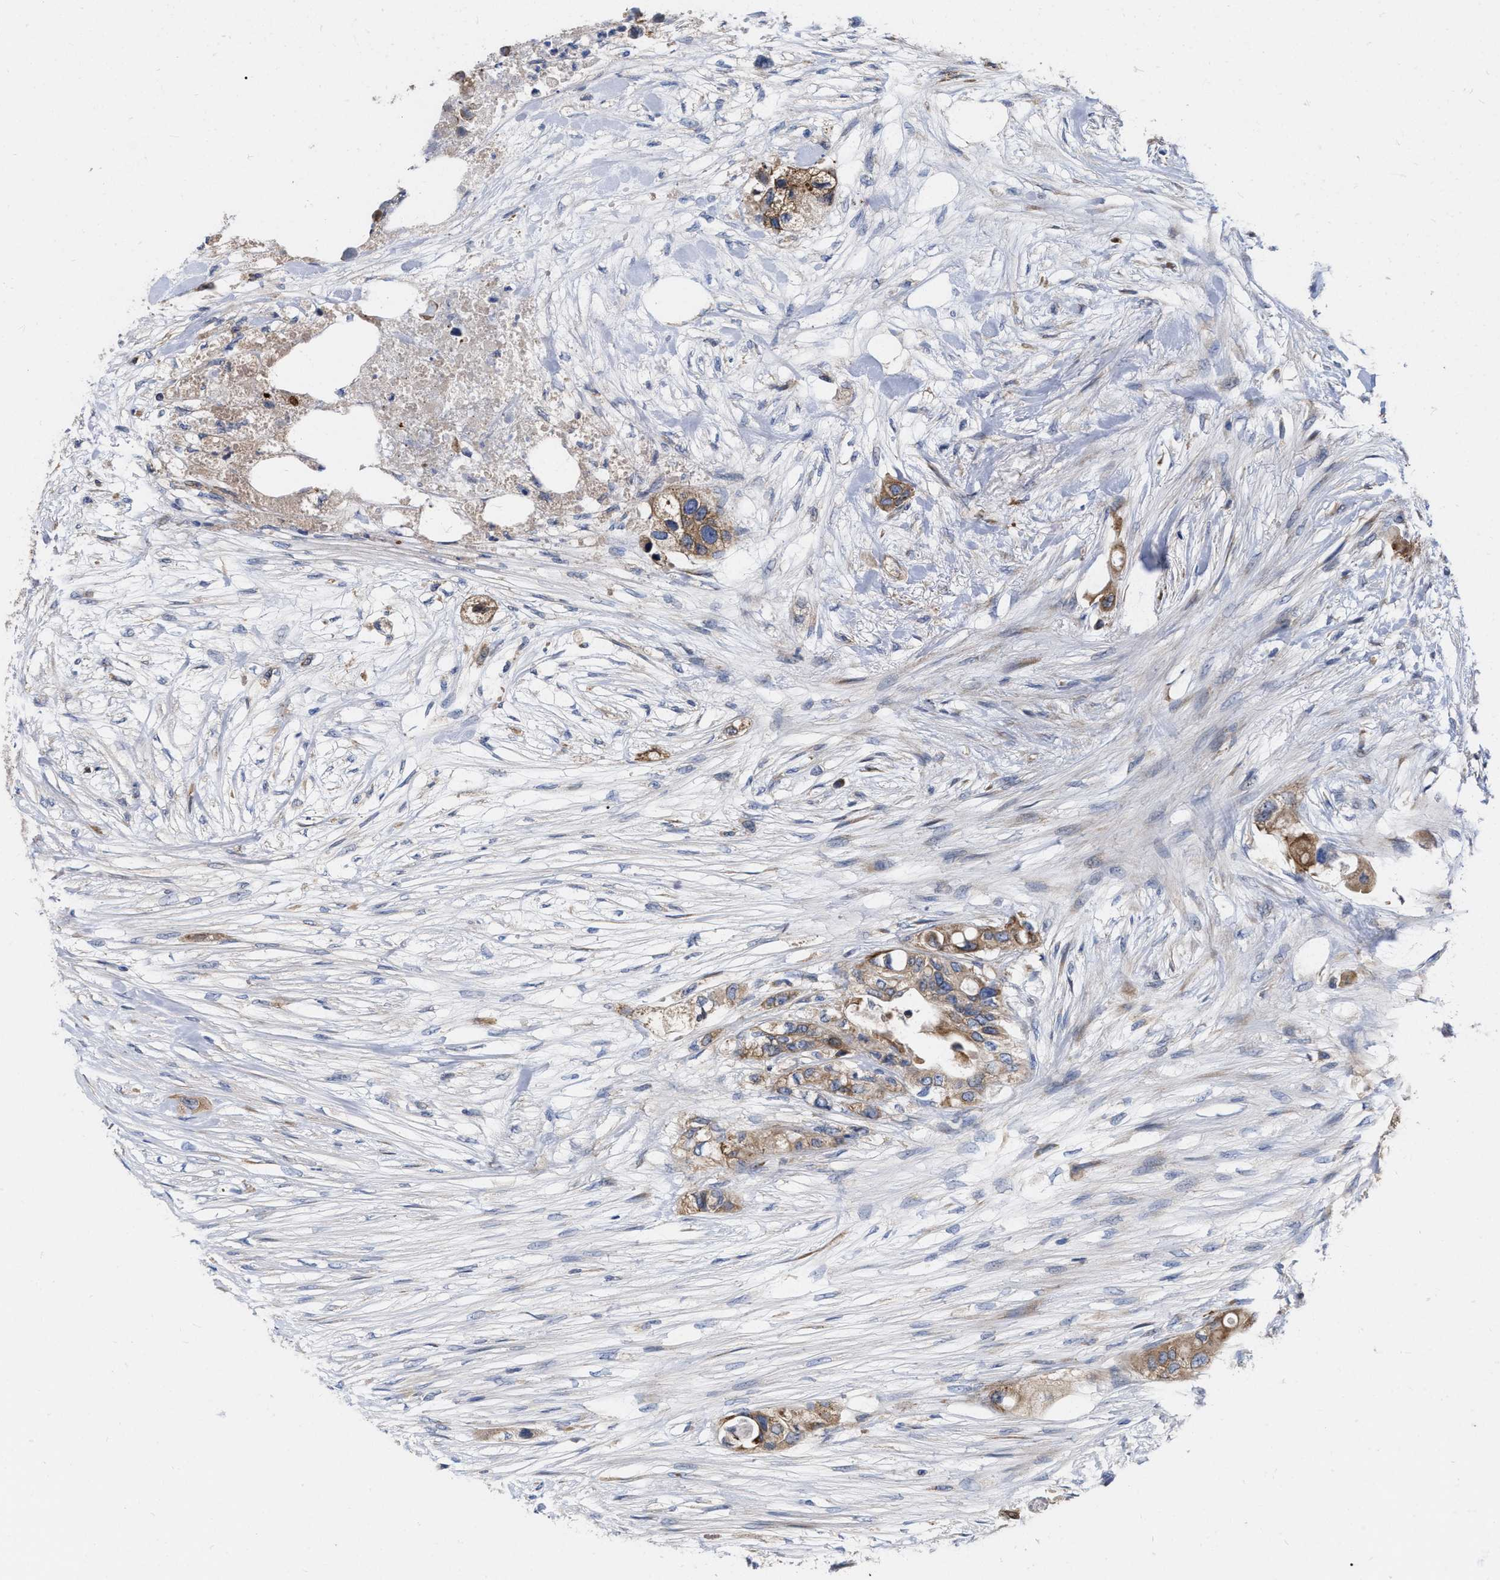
{"staining": {"intensity": "moderate", "quantity": "25%-75%", "location": "cytoplasmic/membranous"}, "tissue": "colorectal cancer", "cell_type": "Tumor cells", "image_type": "cancer", "snomed": [{"axis": "morphology", "description": "Adenocarcinoma, NOS"}, {"axis": "topography", "description": "Colon"}], "caption": "The immunohistochemical stain shows moderate cytoplasmic/membranous positivity in tumor cells of colorectal cancer (adenocarcinoma) tissue.", "gene": "MLST8", "patient": {"sex": "female", "age": 57}}